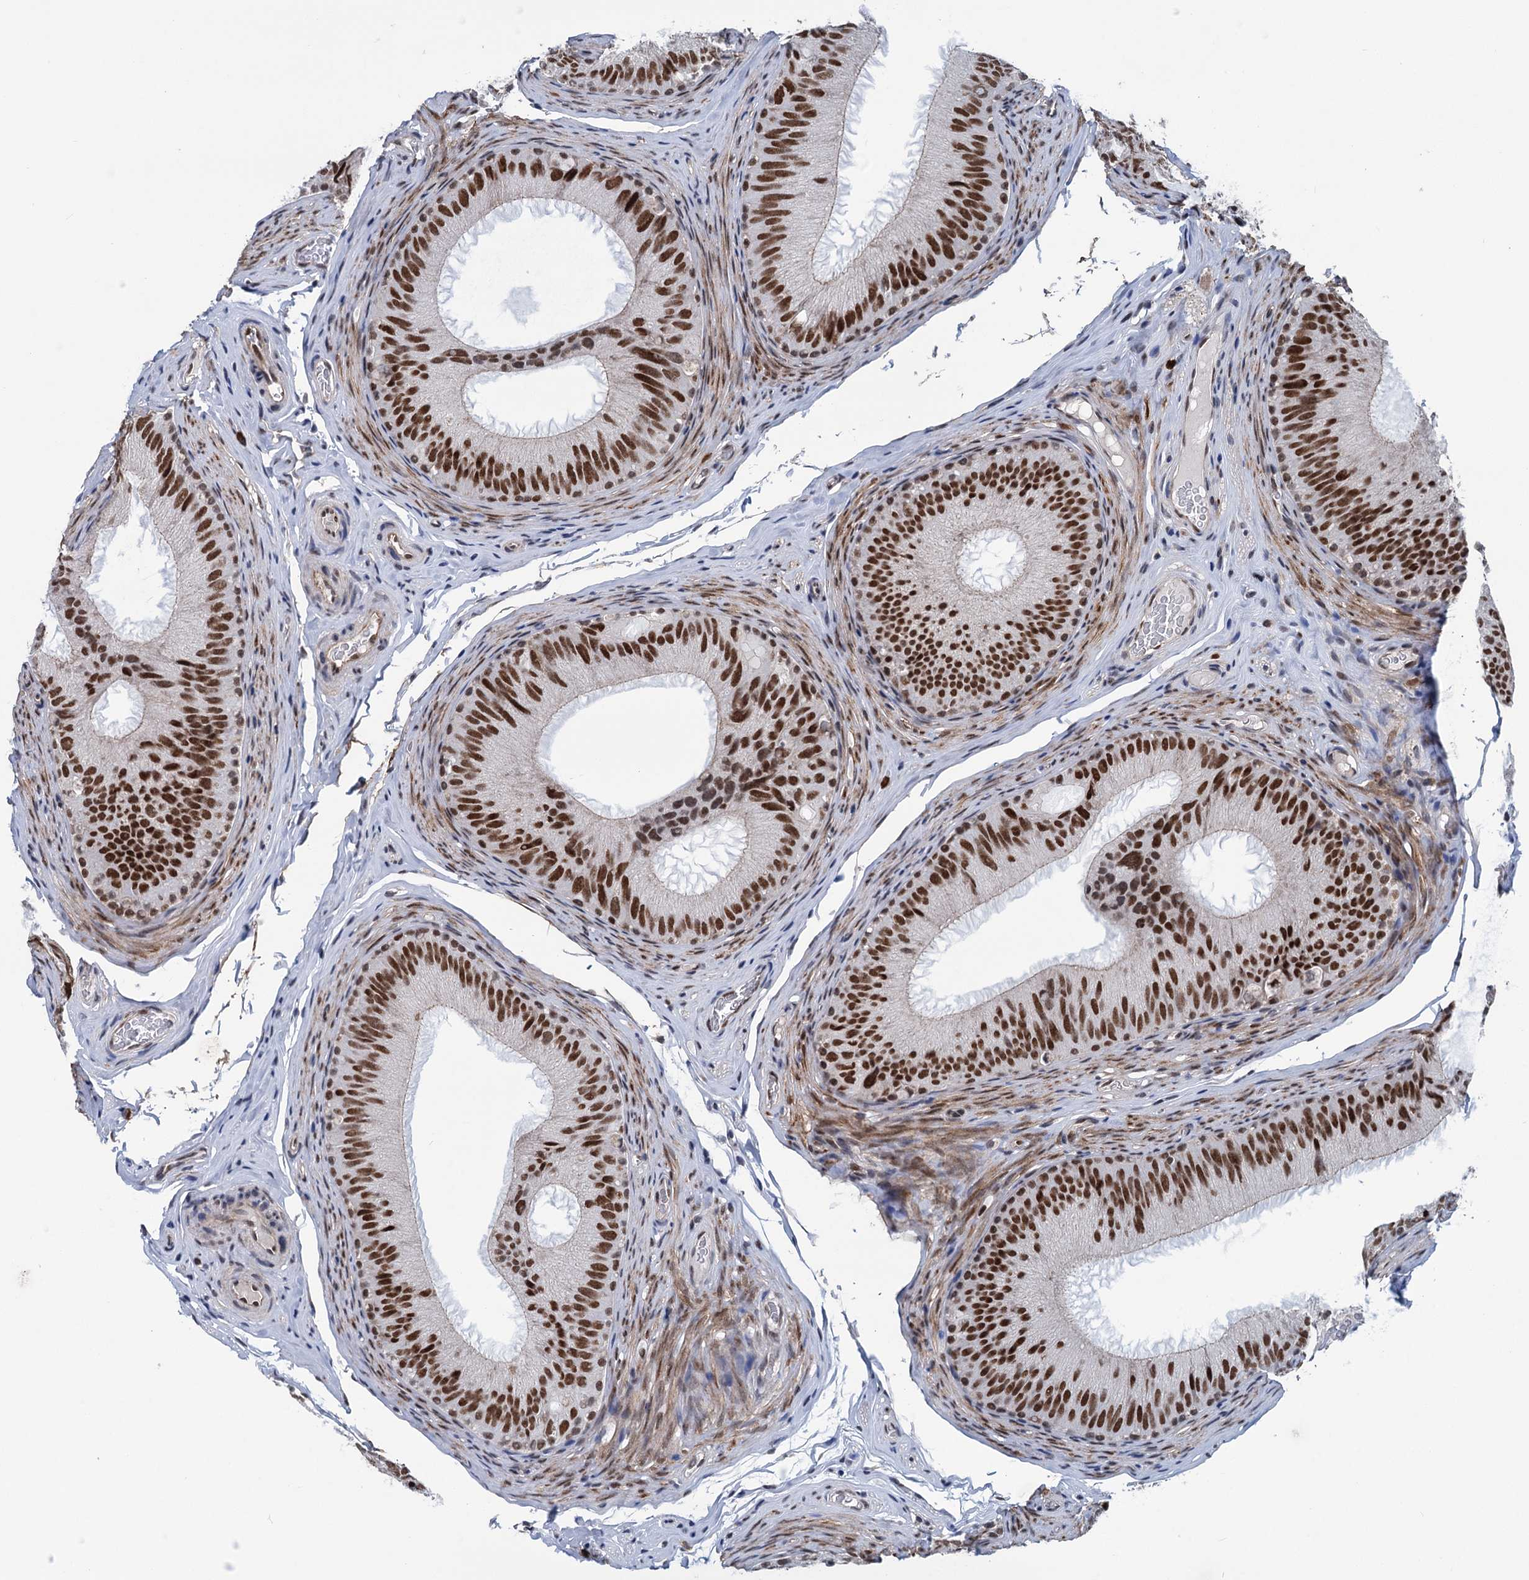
{"staining": {"intensity": "strong", "quantity": ">75%", "location": "nuclear"}, "tissue": "epididymis", "cell_type": "Glandular cells", "image_type": "normal", "snomed": [{"axis": "morphology", "description": "Normal tissue, NOS"}, {"axis": "topography", "description": "Epididymis"}], "caption": "Immunohistochemical staining of benign human epididymis demonstrates high levels of strong nuclear staining in approximately >75% of glandular cells.", "gene": "MORN3", "patient": {"sex": "male", "age": 34}}